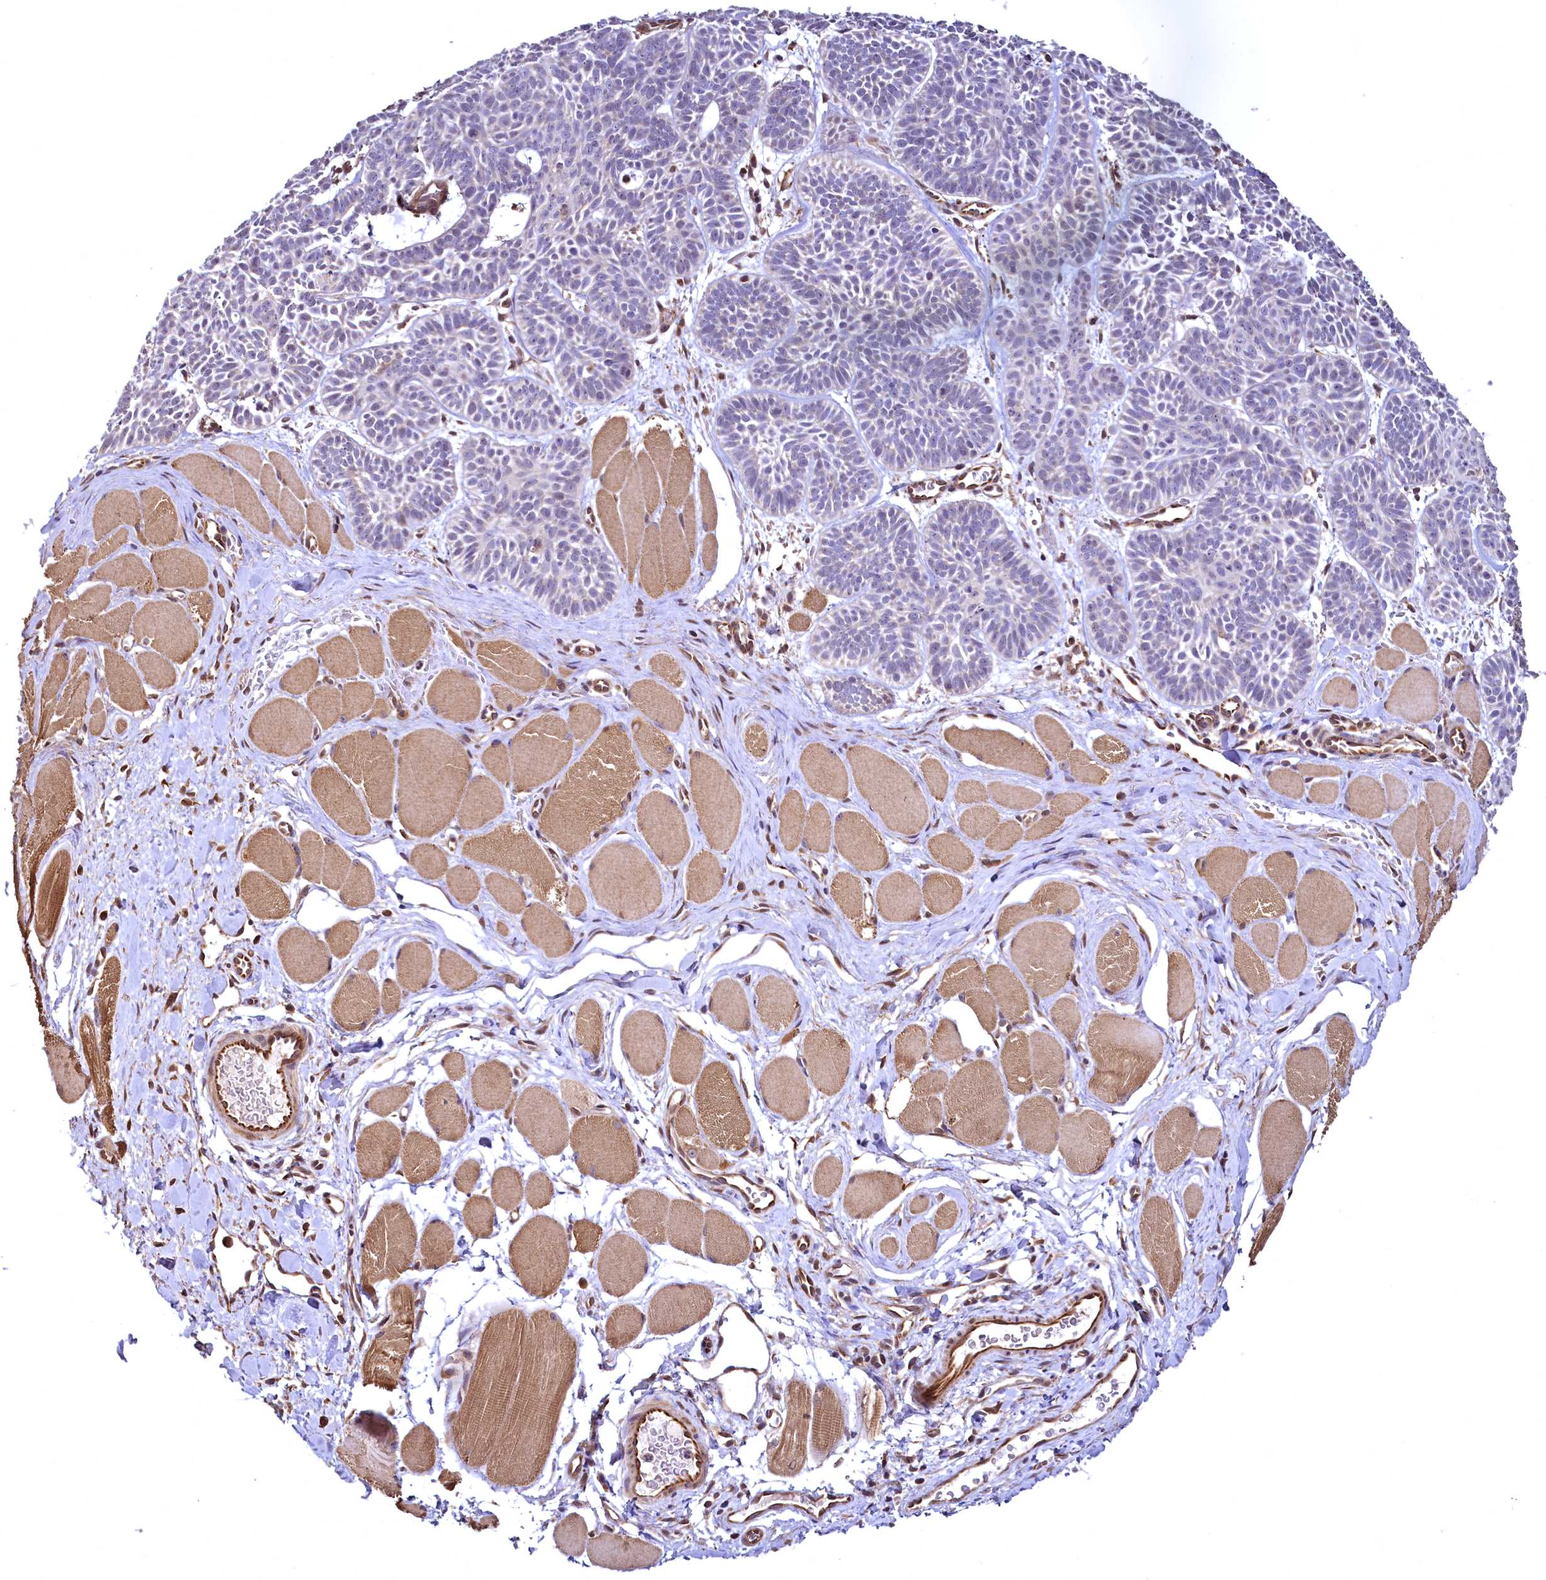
{"staining": {"intensity": "negative", "quantity": "none", "location": "none"}, "tissue": "skin cancer", "cell_type": "Tumor cells", "image_type": "cancer", "snomed": [{"axis": "morphology", "description": "Basal cell carcinoma"}, {"axis": "topography", "description": "Skin"}], "caption": "Immunohistochemical staining of skin cancer displays no significant staining in tumor cells.", "gene": "TBCEL", "patient": {"sex": "male", "age": 85}}